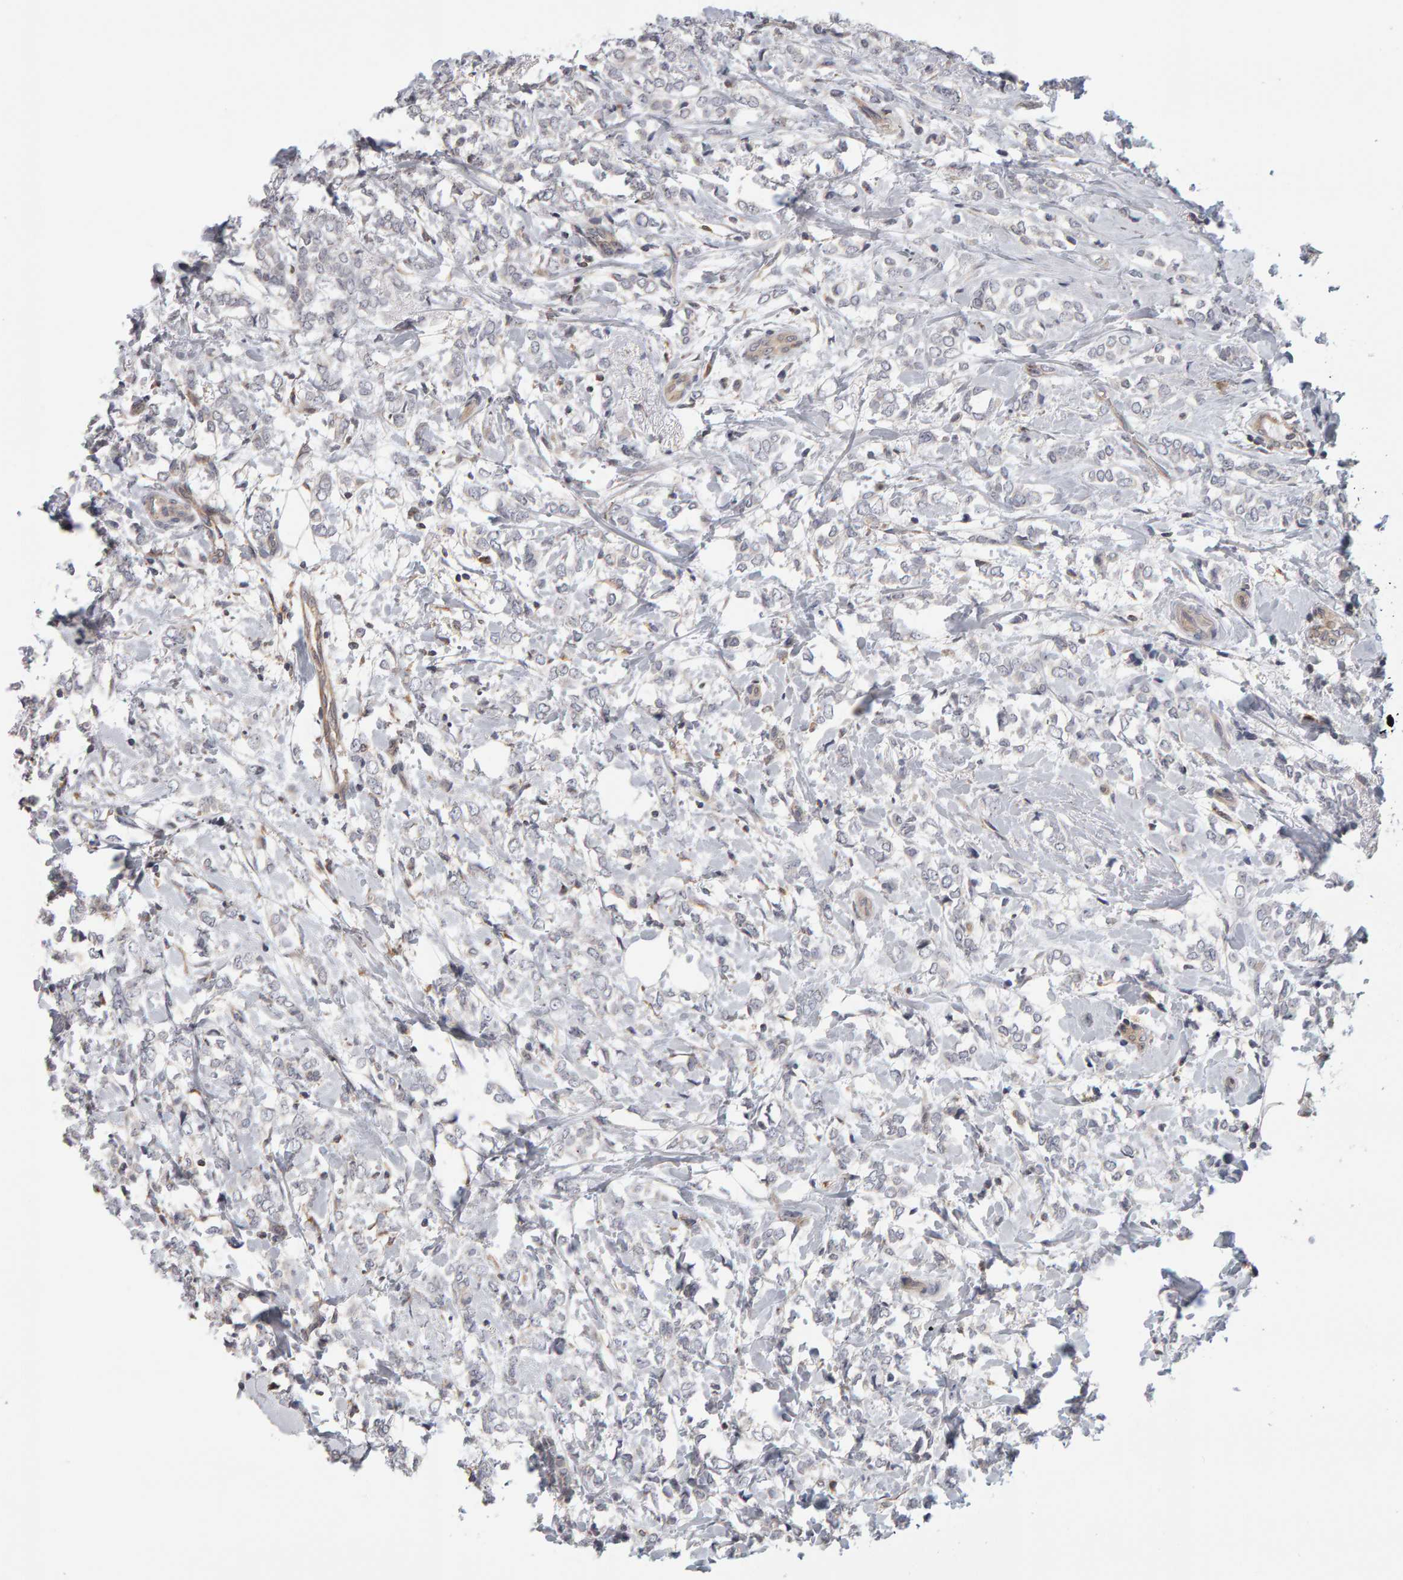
{"staining": {"intensity": "negative", "quantity": "none", "location": "none"}, "tissue": "breast cancer", "cell_type": "Tumor cells", "image_type": "cancer", "snomed": [{"axis": "morphology", "description": "Normal tissue, NOS"}, {"axis": "morphology", "description": "Lobular carcinoma"}, {"axis": "topography", "description": "Breast"}], "caption": "The image exhibits no staining of tumor cells in breast lobular carcinoma.", "gene": "MSRA", "patient": {"sex": "female", "age": 47}}